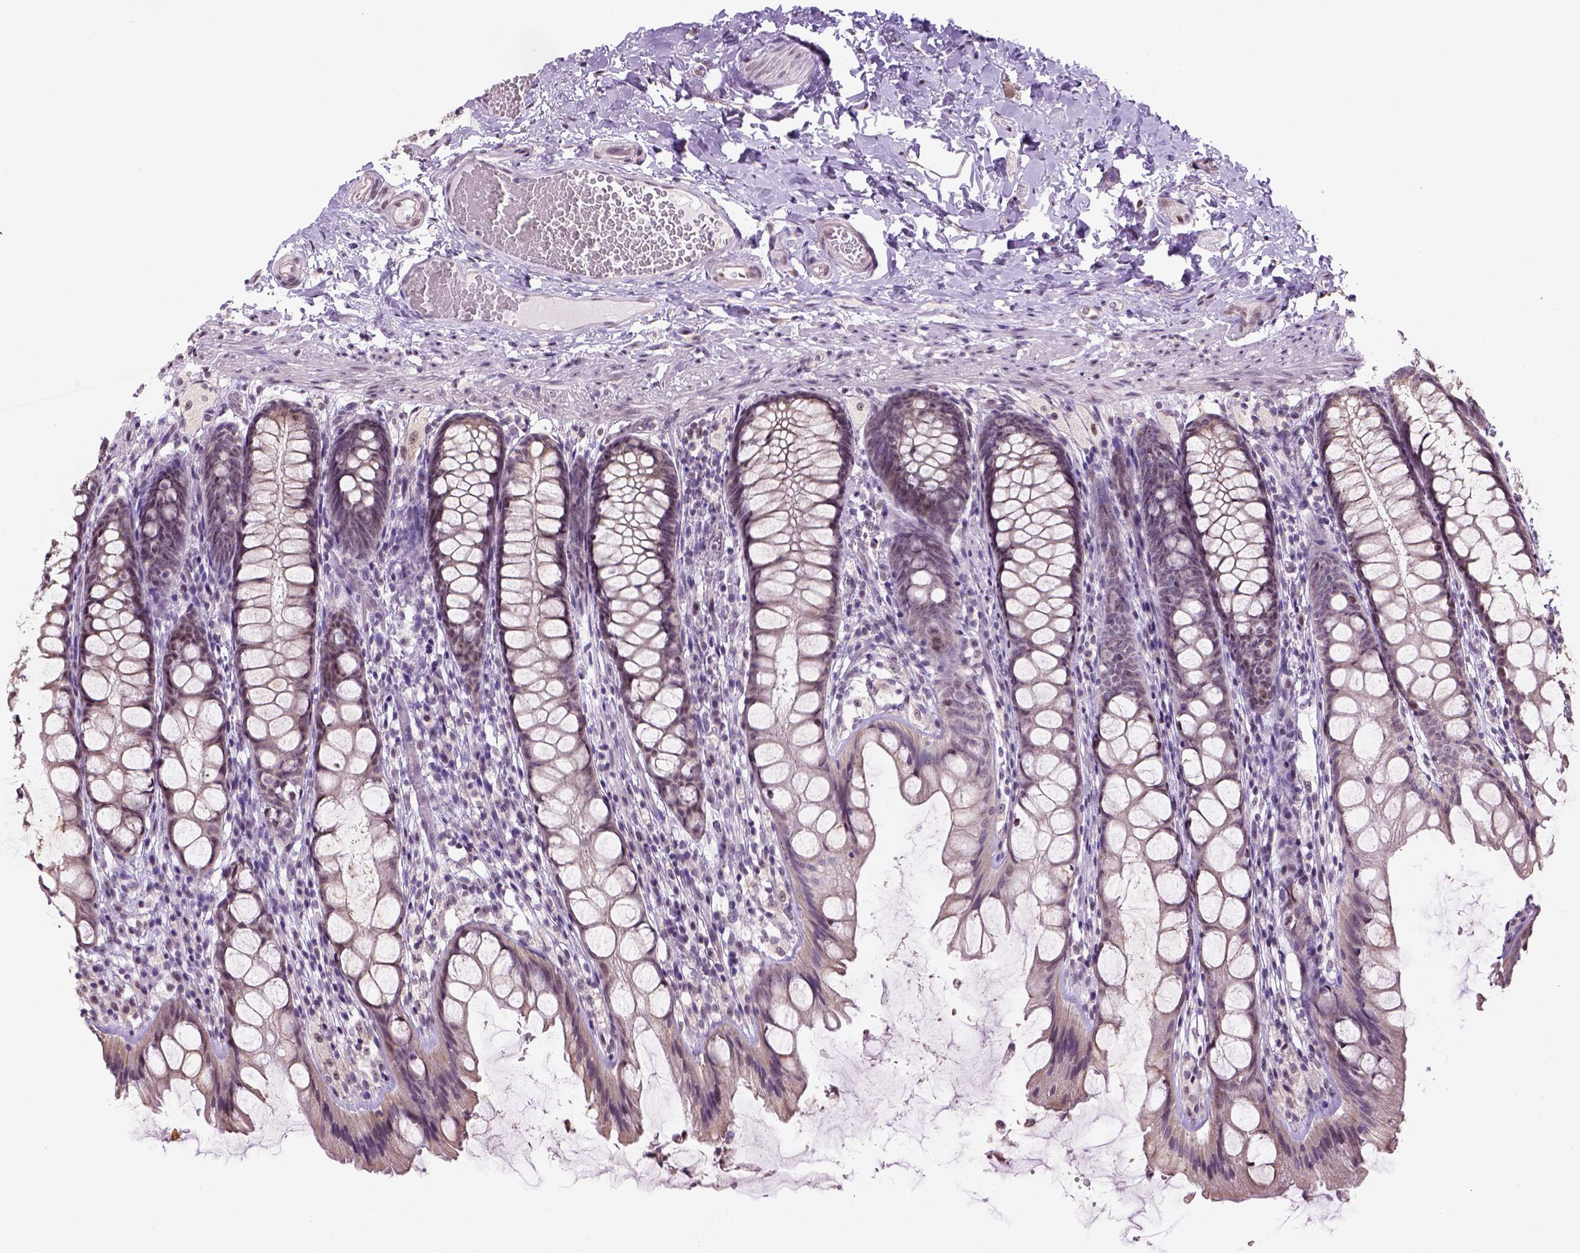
{"staining": {"intensity": "moderate", "quantity": ">75%", "location": "nuclear"}, "tissue": "colon", "cell_type": "Endothelial cells", "image_type": "normal", "snomed": [{"axis": "morphology", "description": "Normal tissue, NOS"}, {"axis": "topography", "description": "Colon"}], "caption": "This micrograph reveals immunohistochemistry (IHC) staining of benign colon, with medium moderate nuclear expression in approximately >75% of endothelial cells.", "gene": "DDX50", "patient": {"sex": "male", "age": 47}}